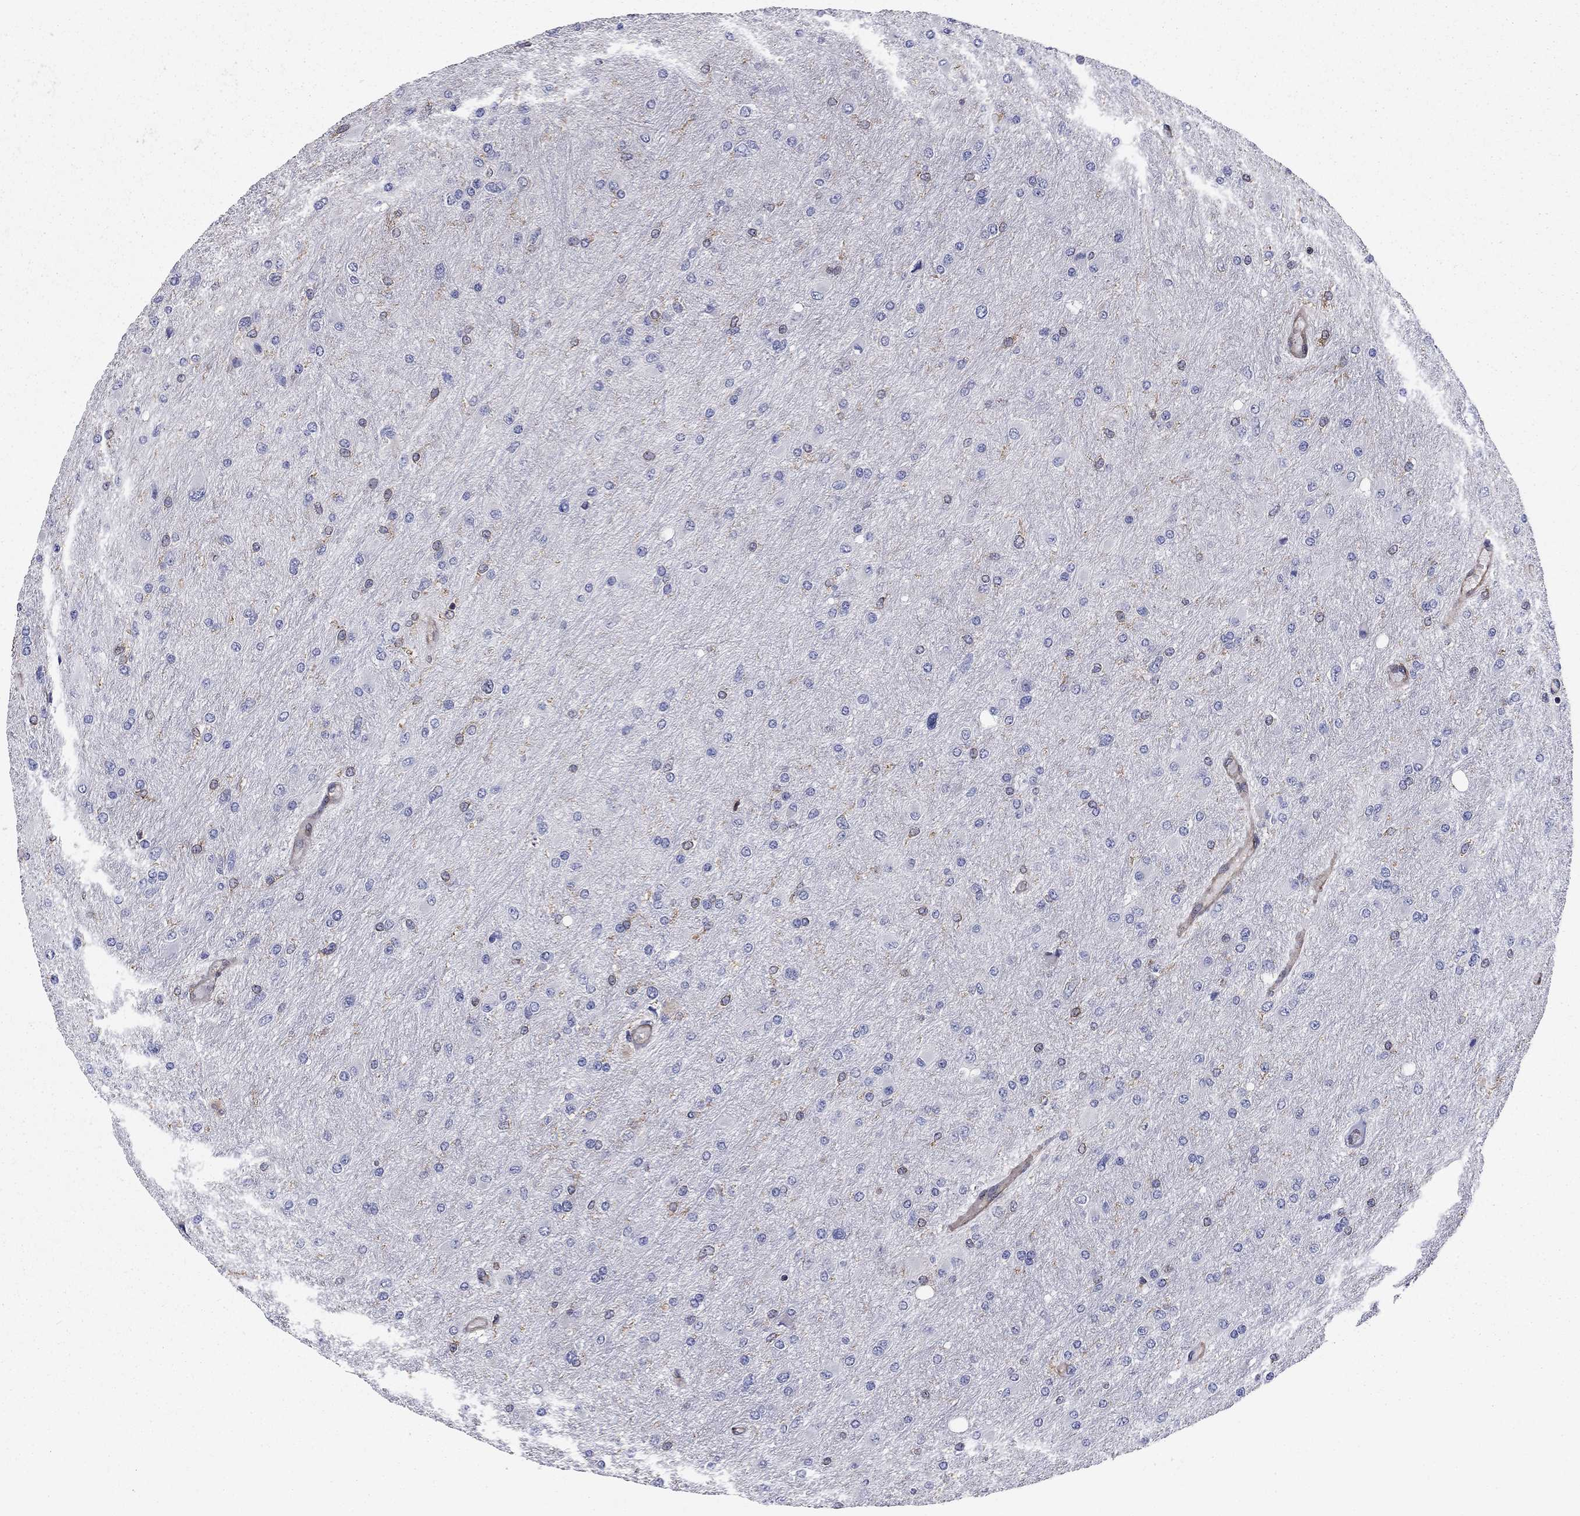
{"staining": {"intensity": "negative", "quantity": "none", "location": "none"}, "tissue": "glioma", "cell_type": "Tumor cells", "image_type": "cancer", "snomed": [{"axis": "morphology", "description": "Glioma, malignant, High grade"}, {"axis": "topography", "description": "Cerebral cortex"}], "caption": "Immunohistochemistry (IHC) micrograph of neoplastic tissue: human glioma stained with DAB (3,3'-diaminobenzidine) exhibits no significant protein staining in tumor cells.", "gene": "EHBP1L1", "patient": {"sex": "female", "age": 36}}